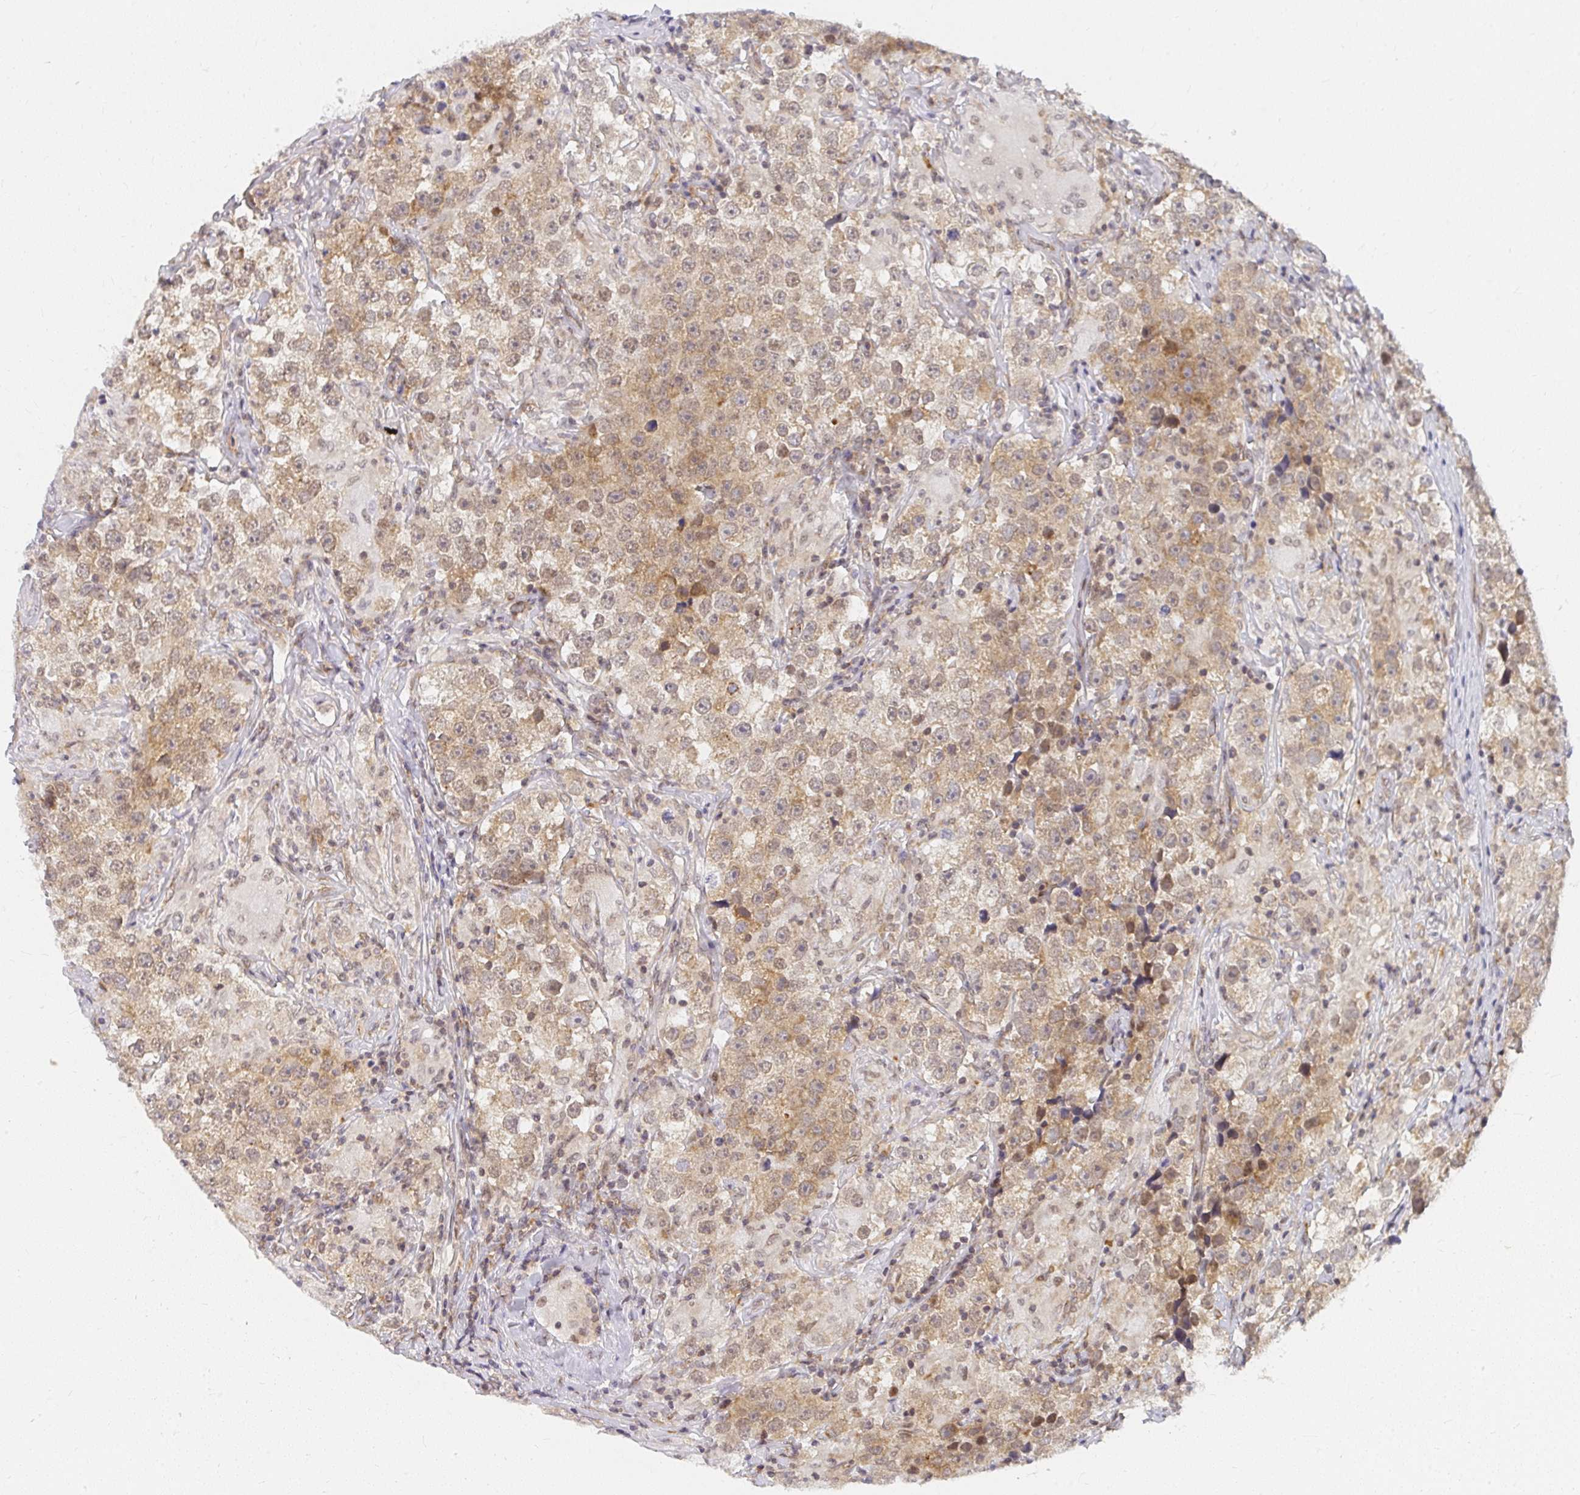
{"staining": {"intensity": "moderate", "quantity": ">75%", "location": "cytoplasmic/membranous"}, "tissue": "testis cancer", "cell_type": "Tumor cells", "image_type": "cancer", "snomed": [{"axis": "morphology", "description": "Seminoma, NOS"}, {"axis": "topography", "description": "Testis"}], "caption": "Immunohistochemical staining of human seminoma (testis) shows medium levels of moderate cytoplasmic/membranous staining in approximately >75% of tumor cells.", "gene": "SYNCRIP", "patient": {"sex": "male", "age": 46}}